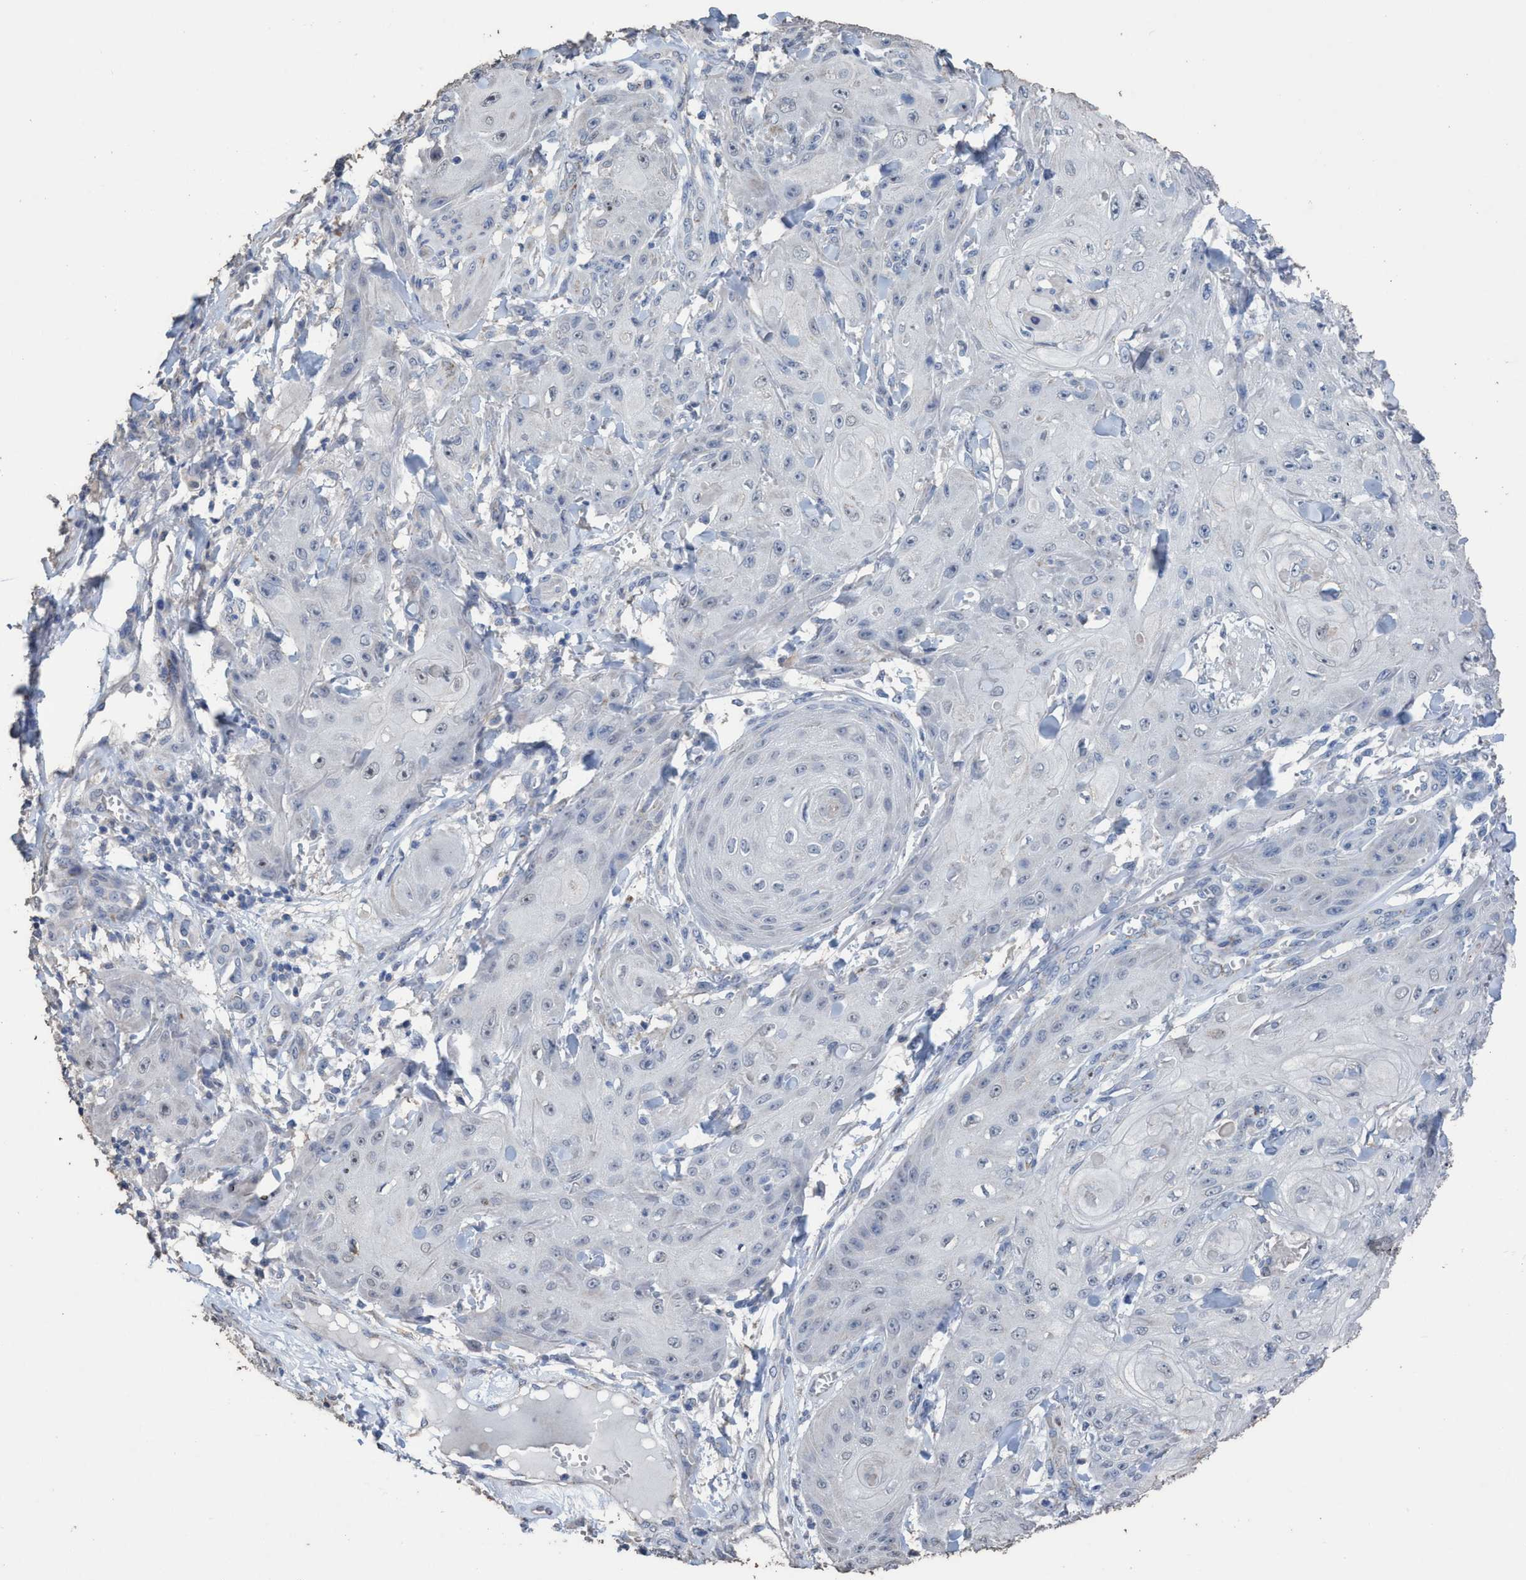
{"staining": {"intensity": "negative", "quantity": "none", "location": "none"}, "tissue": "skin cancer", "cell_type": "Tumor cells", "image_type": "cancer", "snomed": [{"axis": "morphology", "description": "Squamous cell carcinoma, NOS"}, {"axis": "topography", "description": "Skin"}], "caption": "Immunohistochemistry of skin cancer (squamous cell carcinoma) reveals no positivity in tumor cells.", "gene": "RSAD1", "patient": {"sex": "male", "age": 74}}